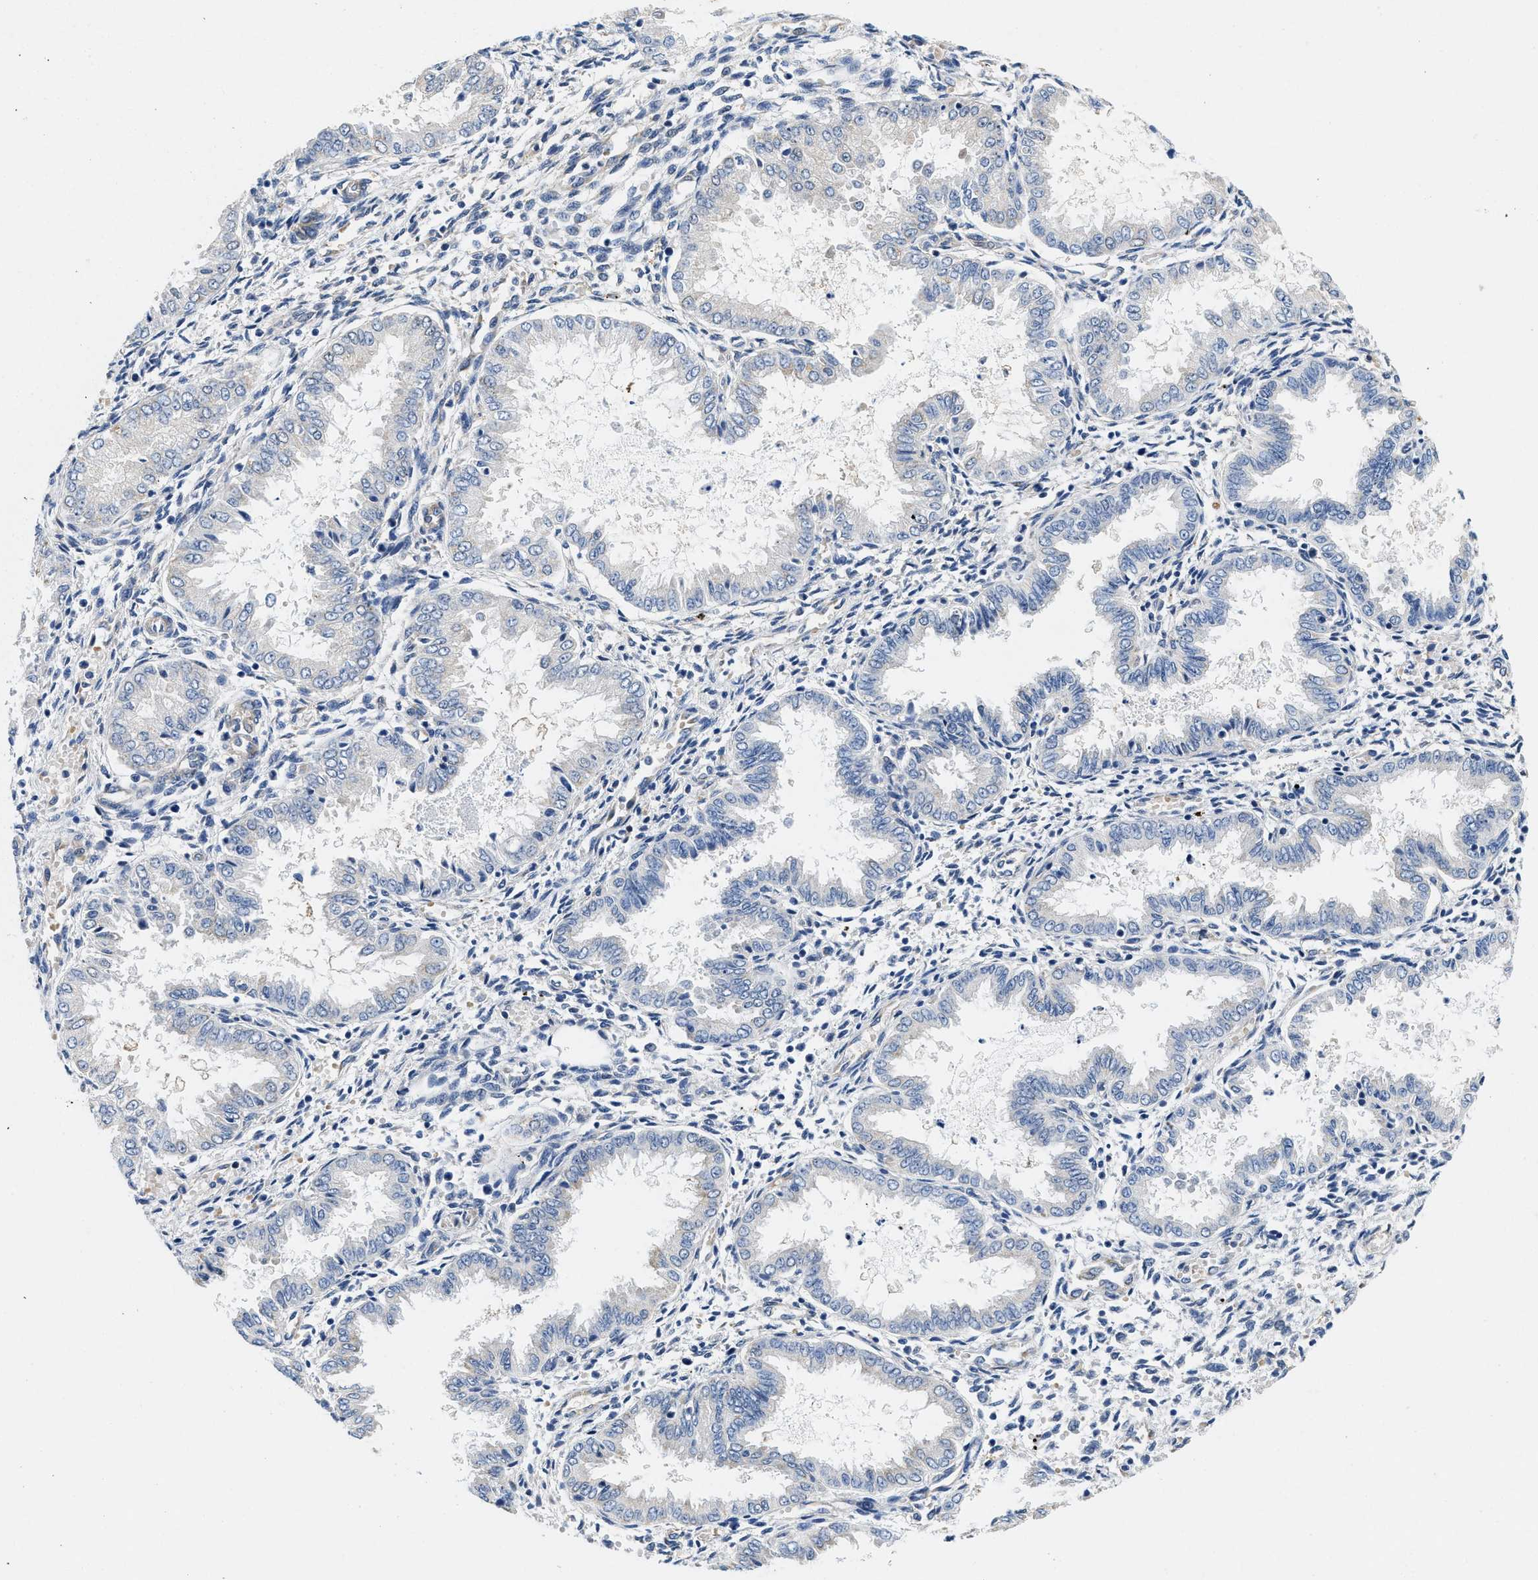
{"staining": {"intensity": "moderate", "quantity": "<25%", "location": "cytoplasmic/membranous"}, "tissue": "endometrium", "cell_type": "Cells in endometrial stroma", "image_type": "normal", "snomed": [{"axis": "morphology", "description": "Normal tissue, NOS"}, {"axis": "topography", "description": "Endometrium"}], "caption": "Approximately <25% of cells in endometrial stroma in unremarkable endometrium exhibit moderate cytoplasmic/membranous protein staining as visualized by brown immunohistochemical staining.", "gene": "RAPH1", "patient": {"sex": "female", "age": 33}}